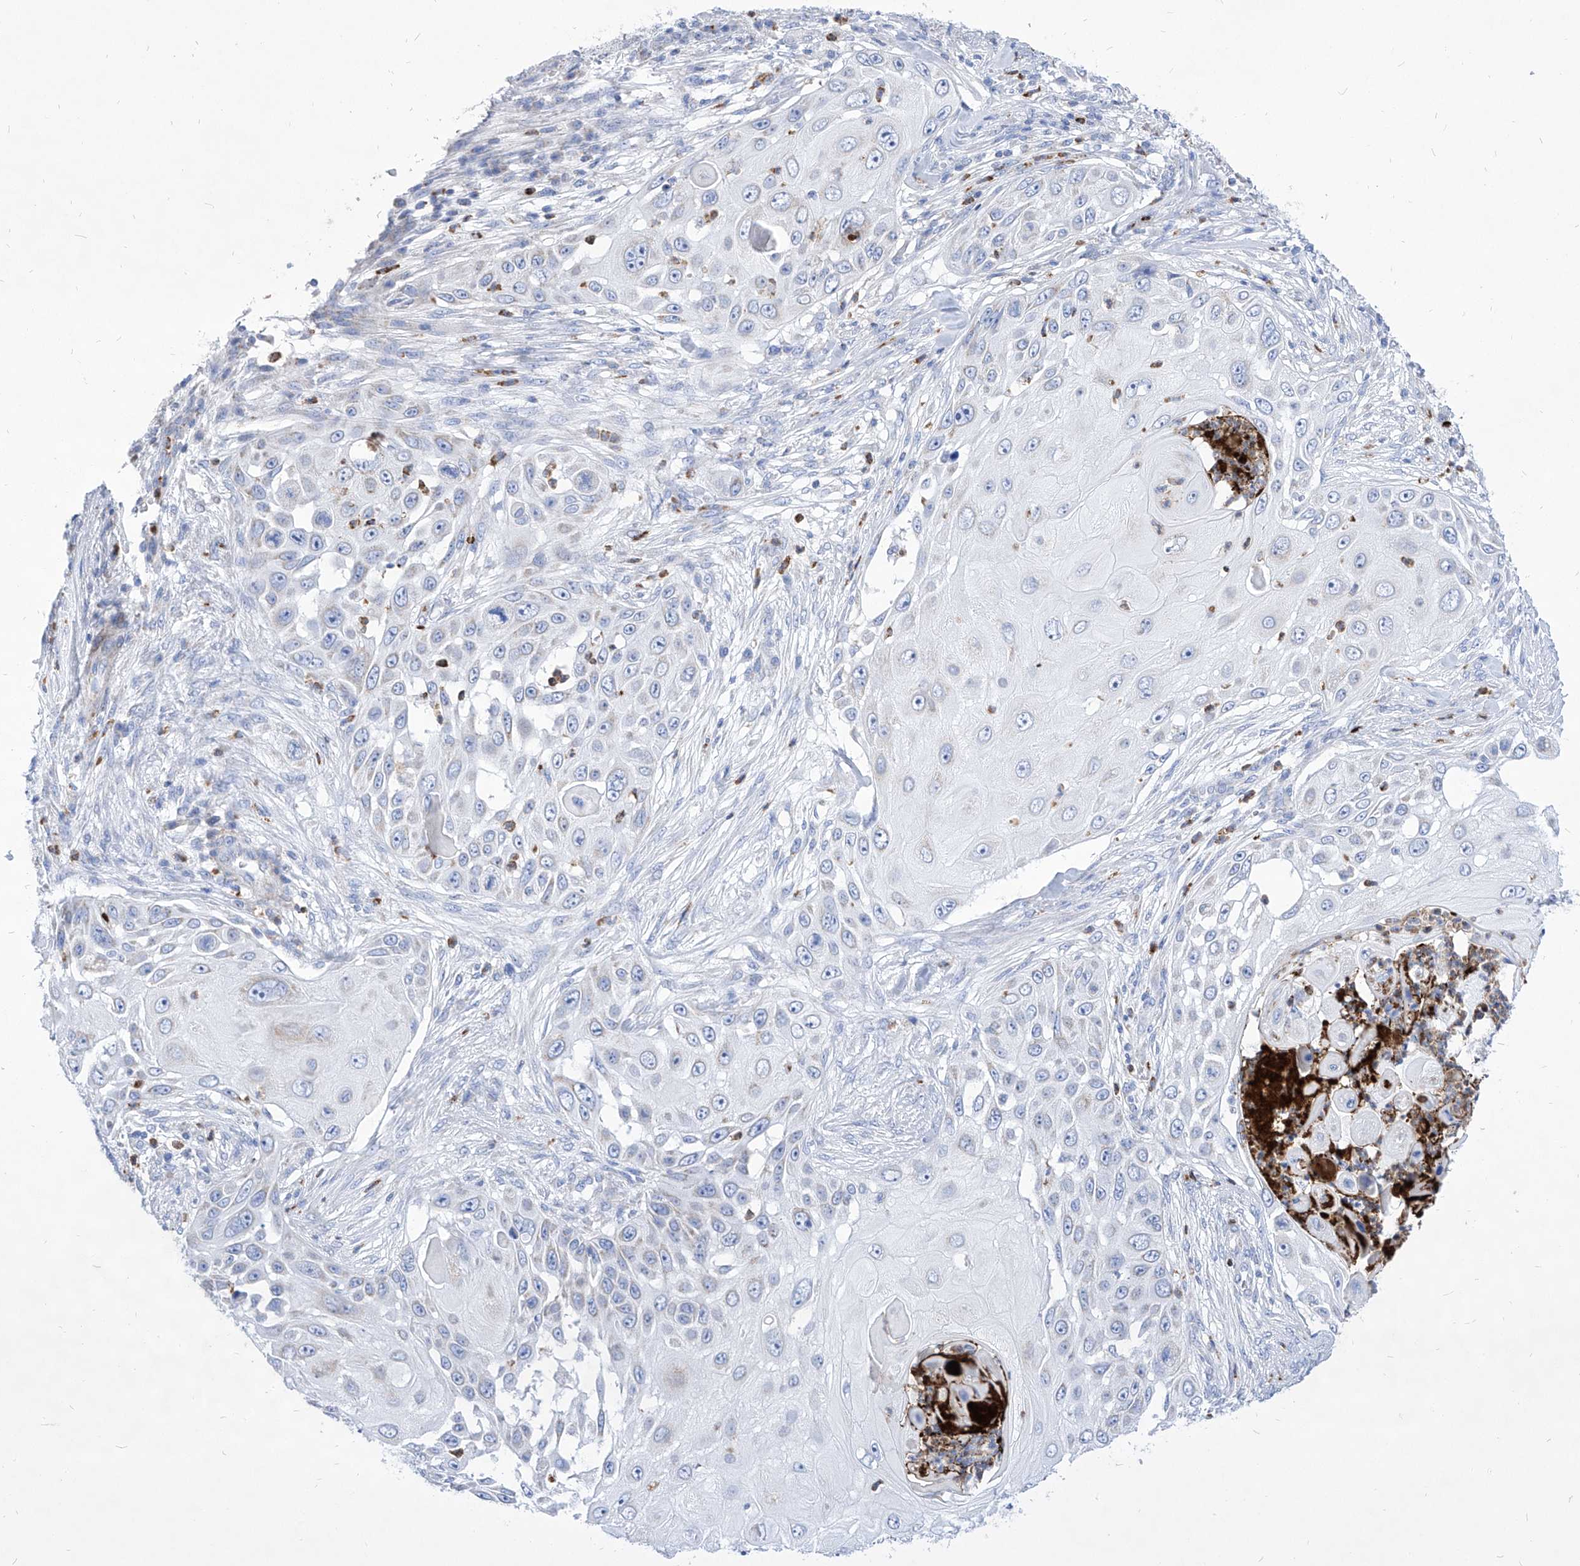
{"staining": {"intensity": "negative", "quantity": "none", "location": "none"}, "tissue": "skin cancer", "cell_type": "Tumor cells", "image_type": "cancer", "snomed": [{"axis": "morphology", "description": "Squamous cell carcinoma, NOS"}, {"axis": "topography", "description": "Skin"}], "caption": "Immunohistochemistry (IHC) image of skin squamous cell carcinoma stained for a protein (brown), which reveals no positivity in tumor cells.", "gene": "COQ3", "patient": {"sex": "female", "age": 44}}